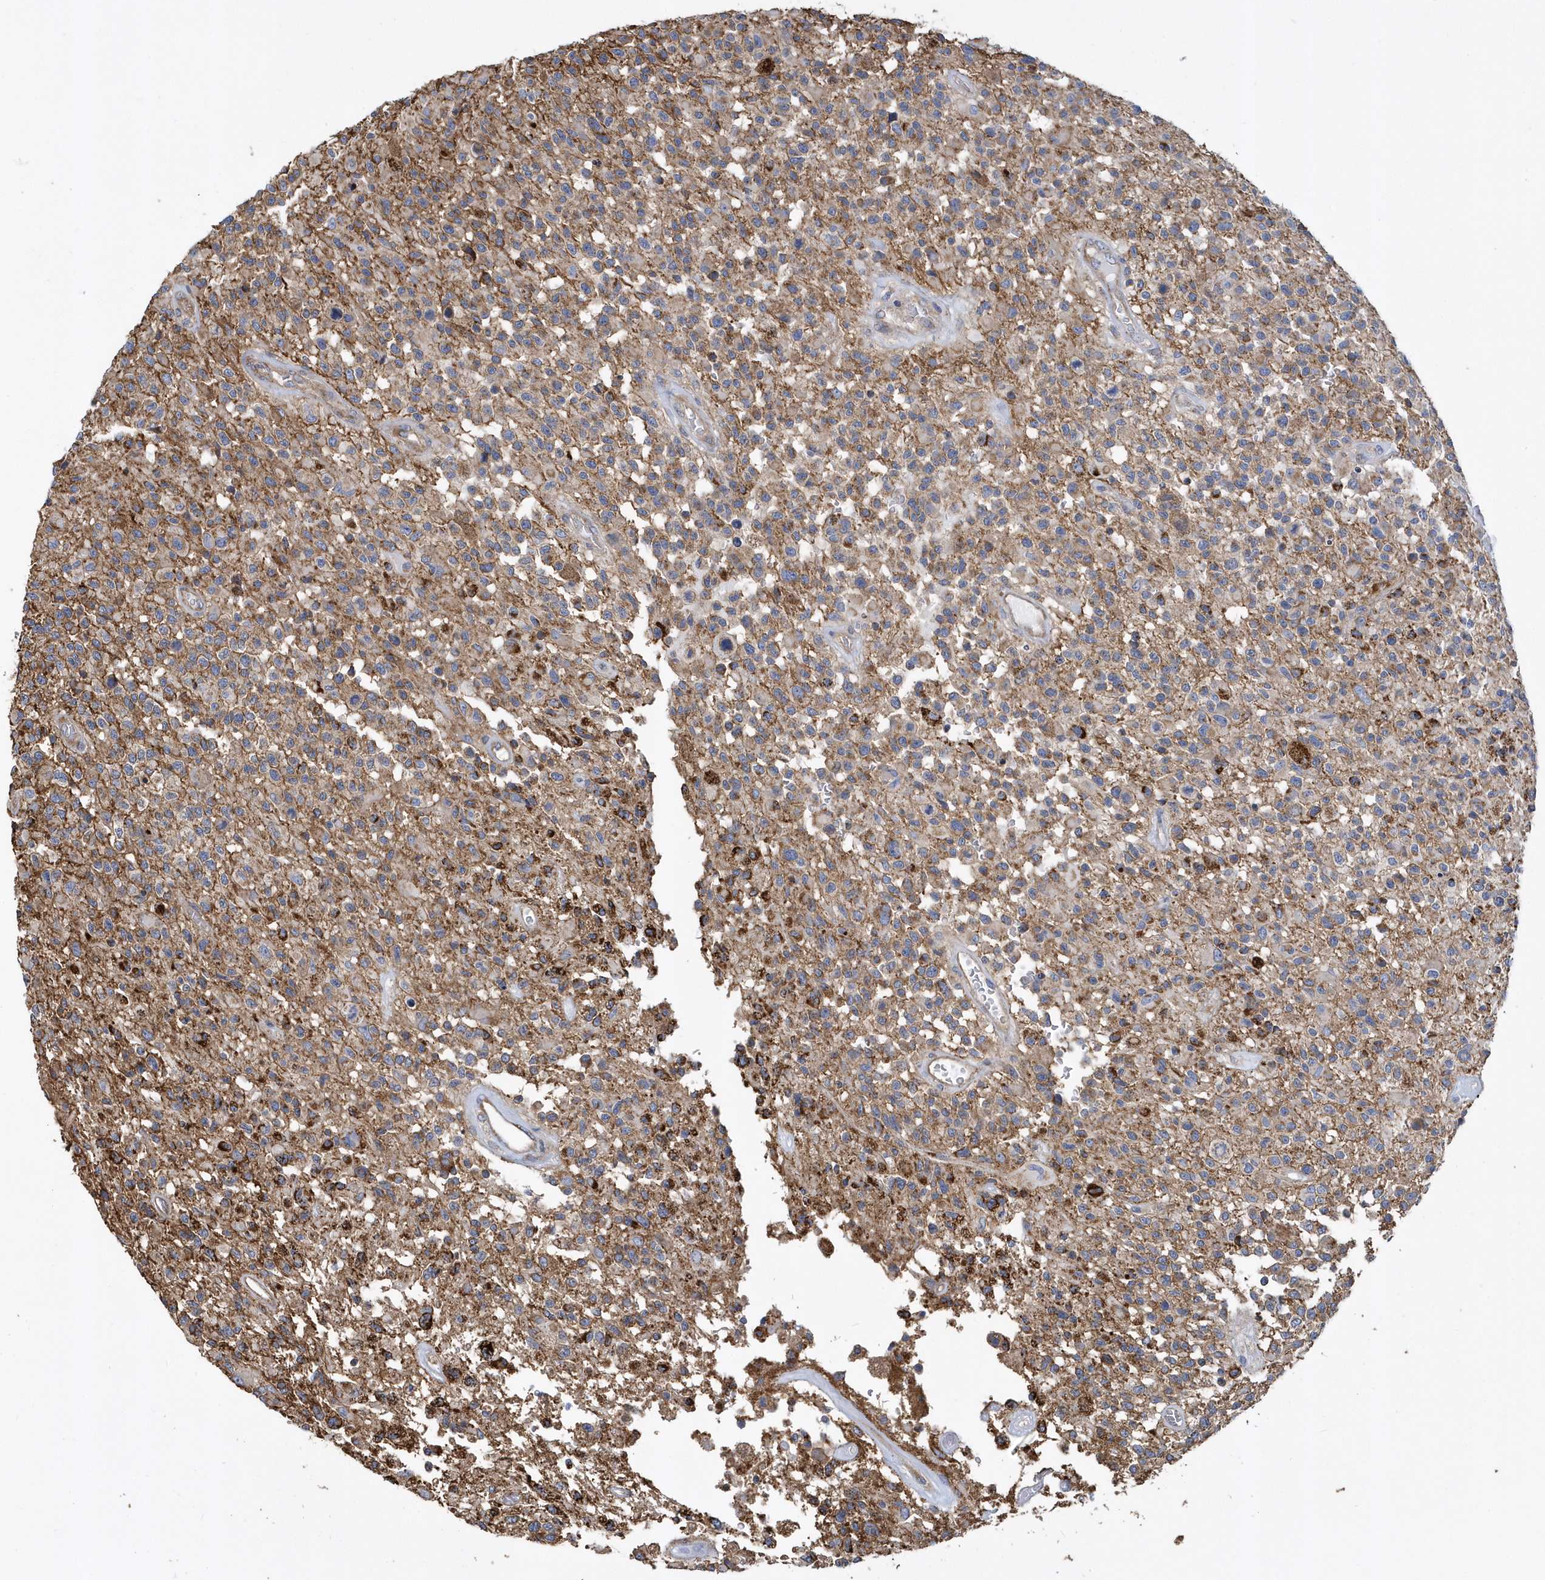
{"staining": {"intensity": "negative", "quantity": "none", "location": "none"}, "tissue": "glioma", "cell_type": "Tumor cells", "image_type": "cancer", "snomed": [{"axis": "morphology", "description": "Glioma, malignant, High grade"}, {"axis": "morphology", "description": "Glioblastoma, NOS"}, {"axis": "topography", "description": "Brain"}], "caption": "IHC of glioma shows no staining in tumor cells.", "gene": "TRAIP", "patient": {"sex": "male", "age": 60}}